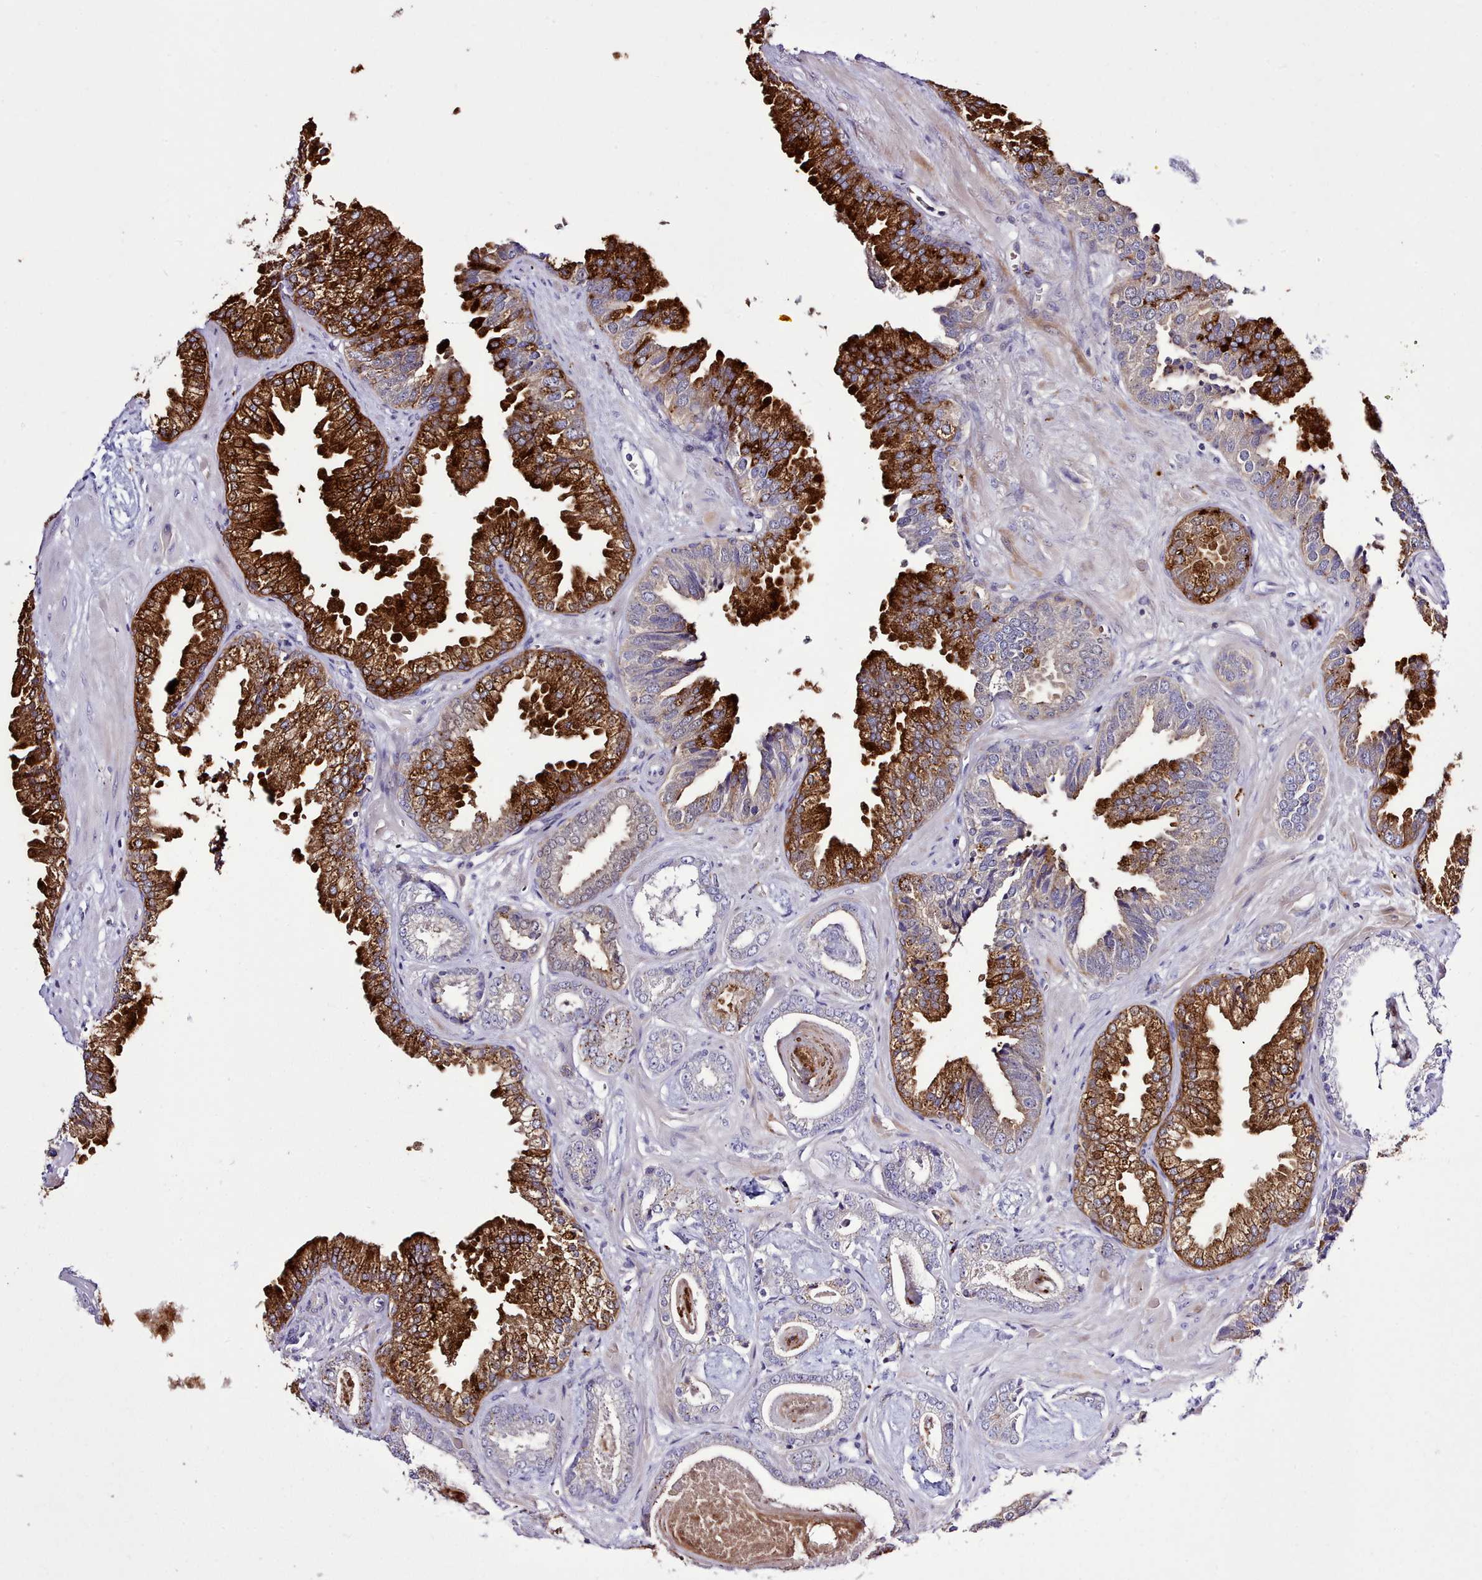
{"staining": {"intensity": "strong", "quantity": "<25%", "location": "cytoplasmic/membranous"}, "tissue": "prostate cancer", "cell_type": "Tumor cells", "image_type": "cancer", "snomed": [{"axis": "morphology", "description": "Adenocarcinoma, Low grade"}, {"axis": "topography", "description": "Prostate"}], "caption": "A high-resolution image shows immunohistochemistry staining of prostate cancer (adenocarcinoma (low-grade)), which reveals strong cytoplasmic/membranous staining in approximately <25% of tumor cells. (Stains: DAB in brown, nuclei in blue, Microscopy: brightfield microscopy at high magnification).", "gene": "SRD5A1", "patient": {"sex": "male", "age": 60}}